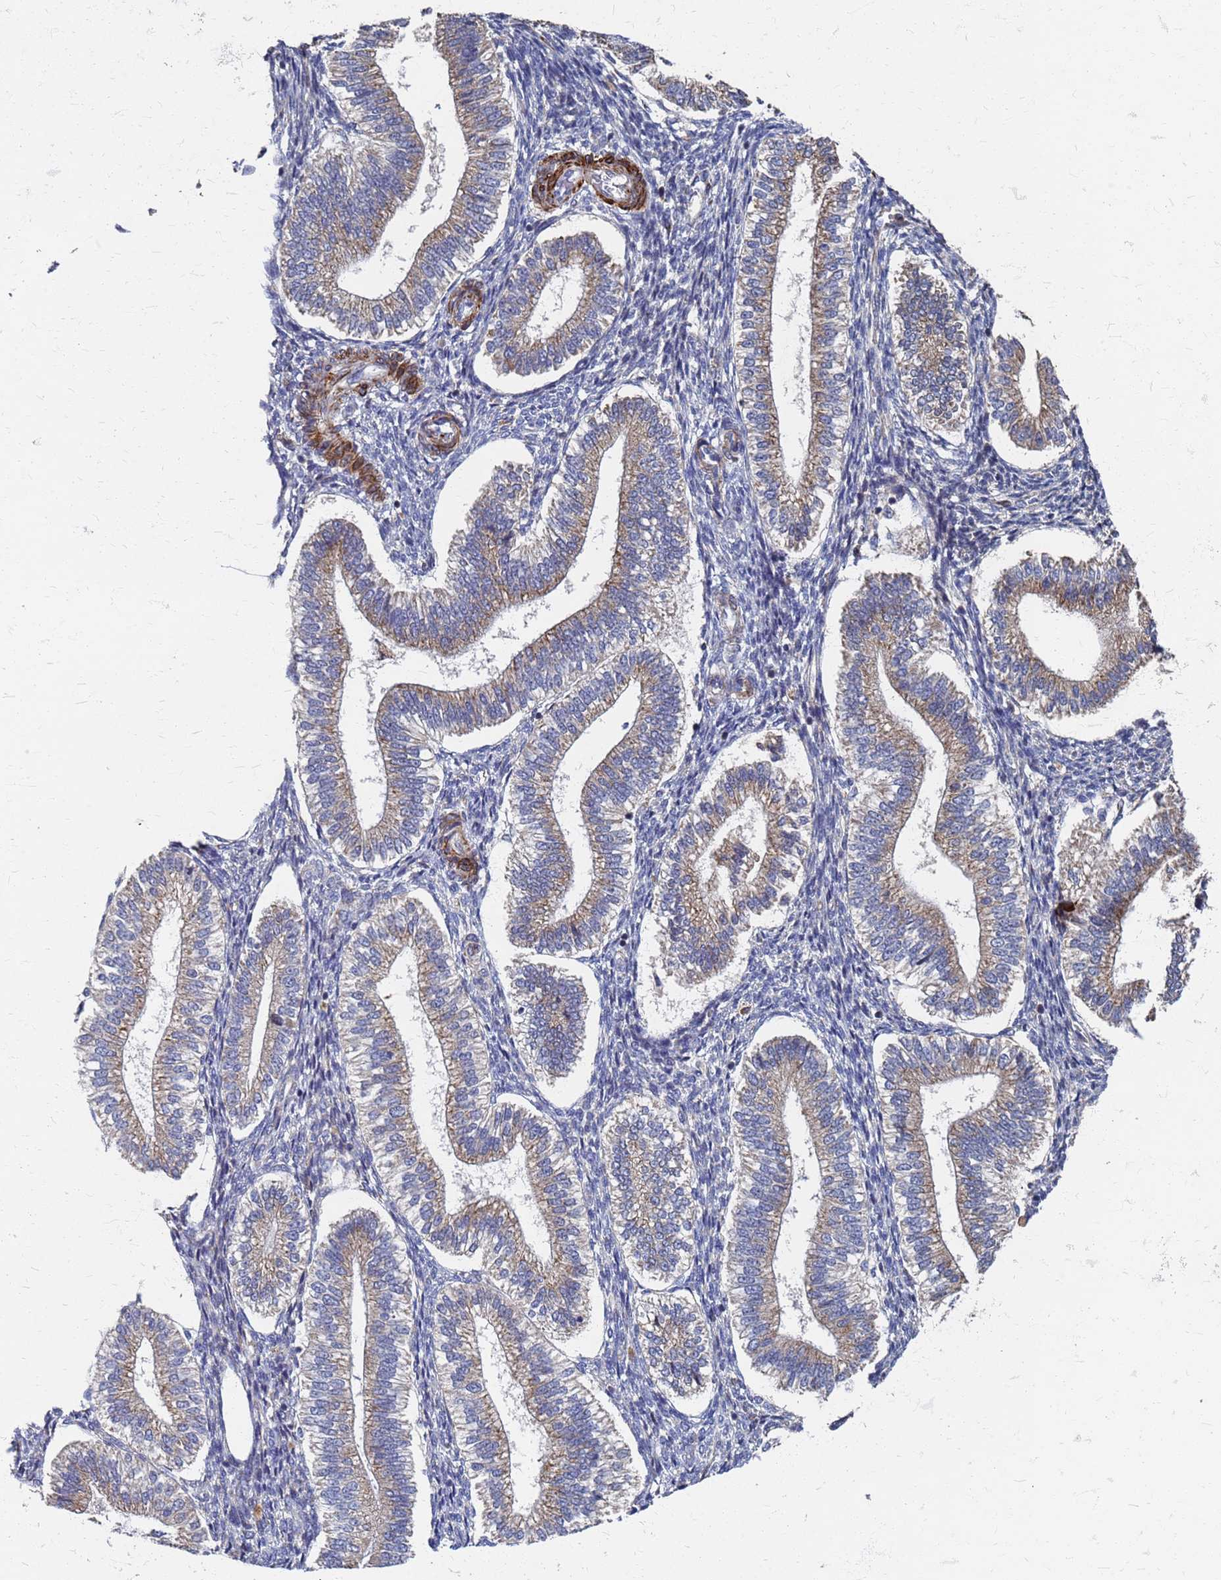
{"staining": {"intensity": "negative", "quantity": "none", "location": "none"}, "tissue": "endometrium", "cell_type": "Cells in endometrial stroma", "image_type": "normal", "snomed": [{"axis": "morphology", "description": "Normal tissue, NOS"}, {"axis": "topography", "description": "Endometrium"}], "caption": "The image demonstrates no staining of cells in endometrial stroma in normal endometrium. (DAB immunohistochemistry with hematoxylin counter stain).", "gene": "ATPAF1", "patient": {"sex": "female", "age": 25}}